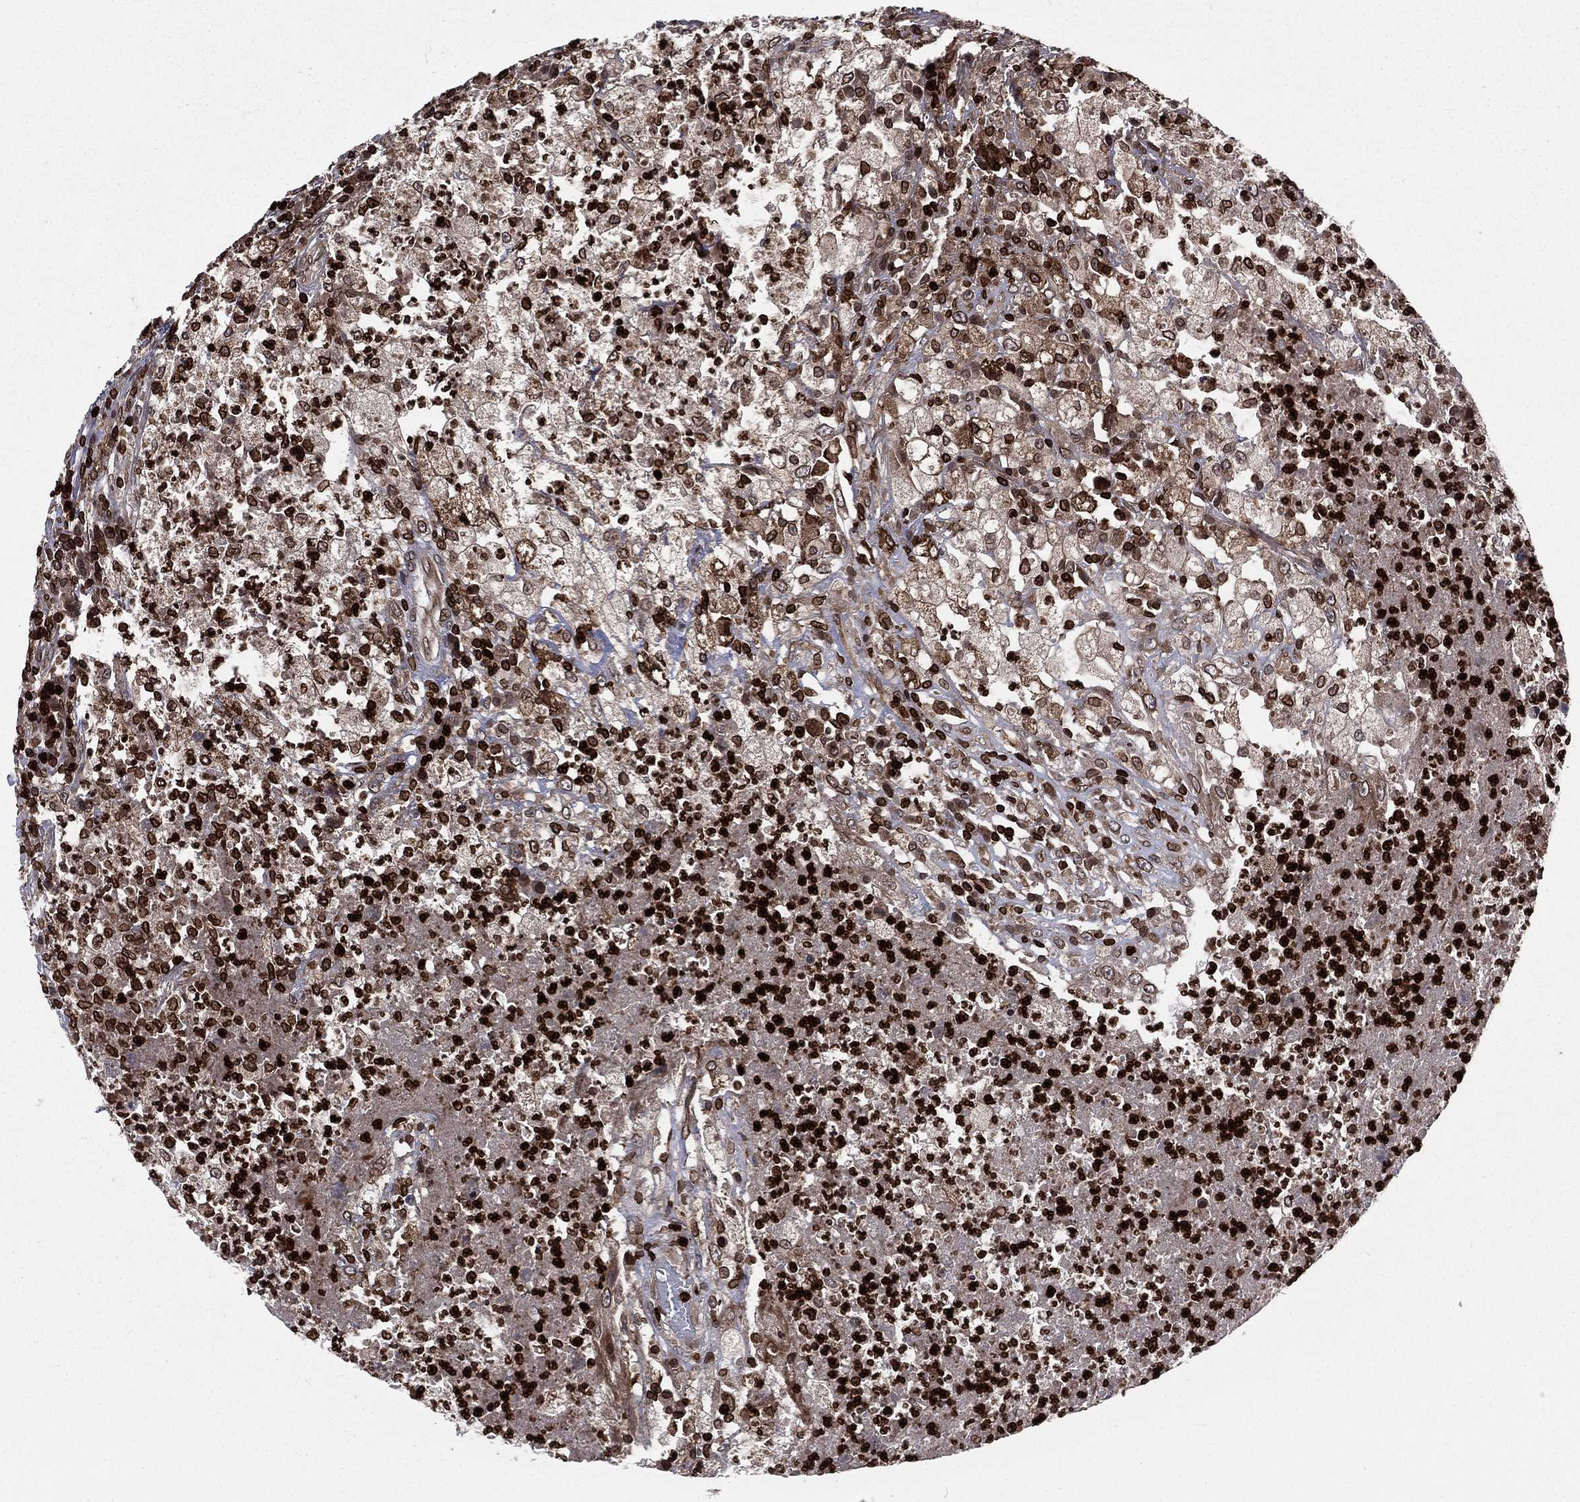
{"staining": {"intensity": "moderate", "quantity": "25%-75%", "location": "cytoplasmic/membranous,nuclear"}, "tissue": "testis cancer", "cell_type": "Tumor cells", "image_type": "cancer", "snomed": [{"axis": "morphology", "description": "Necrosis, NOS"}, {"axis": "morphology", "description": "Carcinoma, Embryonal, NOS"}, {"axis": "topography", "description": "Testis"}], "caption": "An immunohistochemistry (IHC) micrograph of tumor tissue is shown. Protein staining in brown labels moderate cytoplasmic/membranous and nuclear positivity in testis cancer within tumor cells.", "gene": "LBR", "patient": {"sex": "male", "age": 19}}